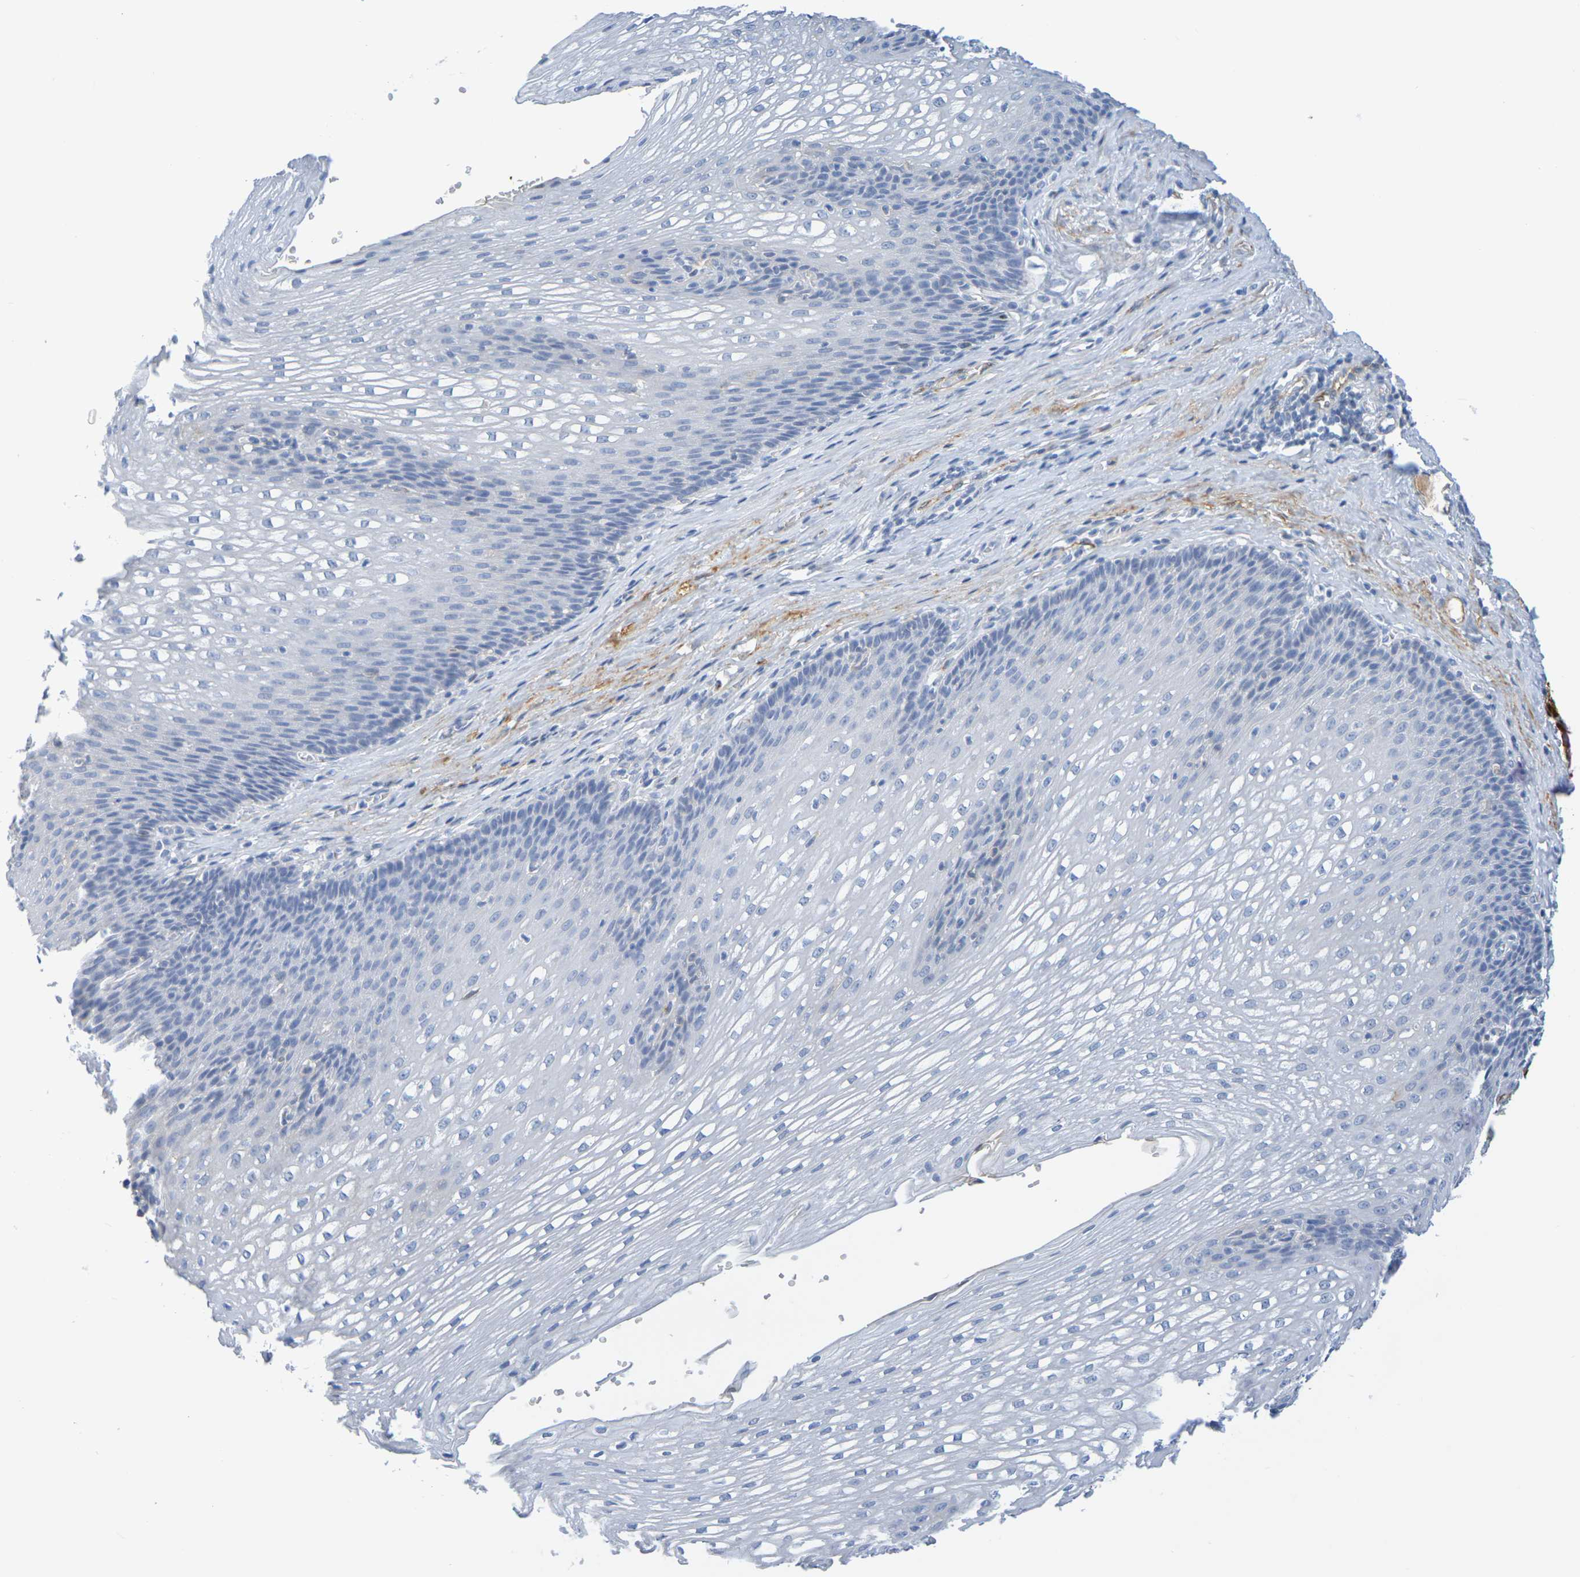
{"staining": {"intensity": "moderate", "quantity": "<25%", "location": "cytoplasmic/membranous"}, "tissue": "esophagus", "cell_type": "Squamous epithelial cells", "image_type": "normal", "snomed": [{"axis": "morphology", "description": "Normal tissue, NOS"}, {"axis": "topography", "description": "Esophagus"}], "caption": "Protein staining of normal esophagus shows moderate cytoplasmic/membranous positivity in about <25% of squamous epithelial cells. (IHC, brightfield microscopy, high magnification).", "gene": "IL10", "patient": {"sex": "male", "age": 48}}